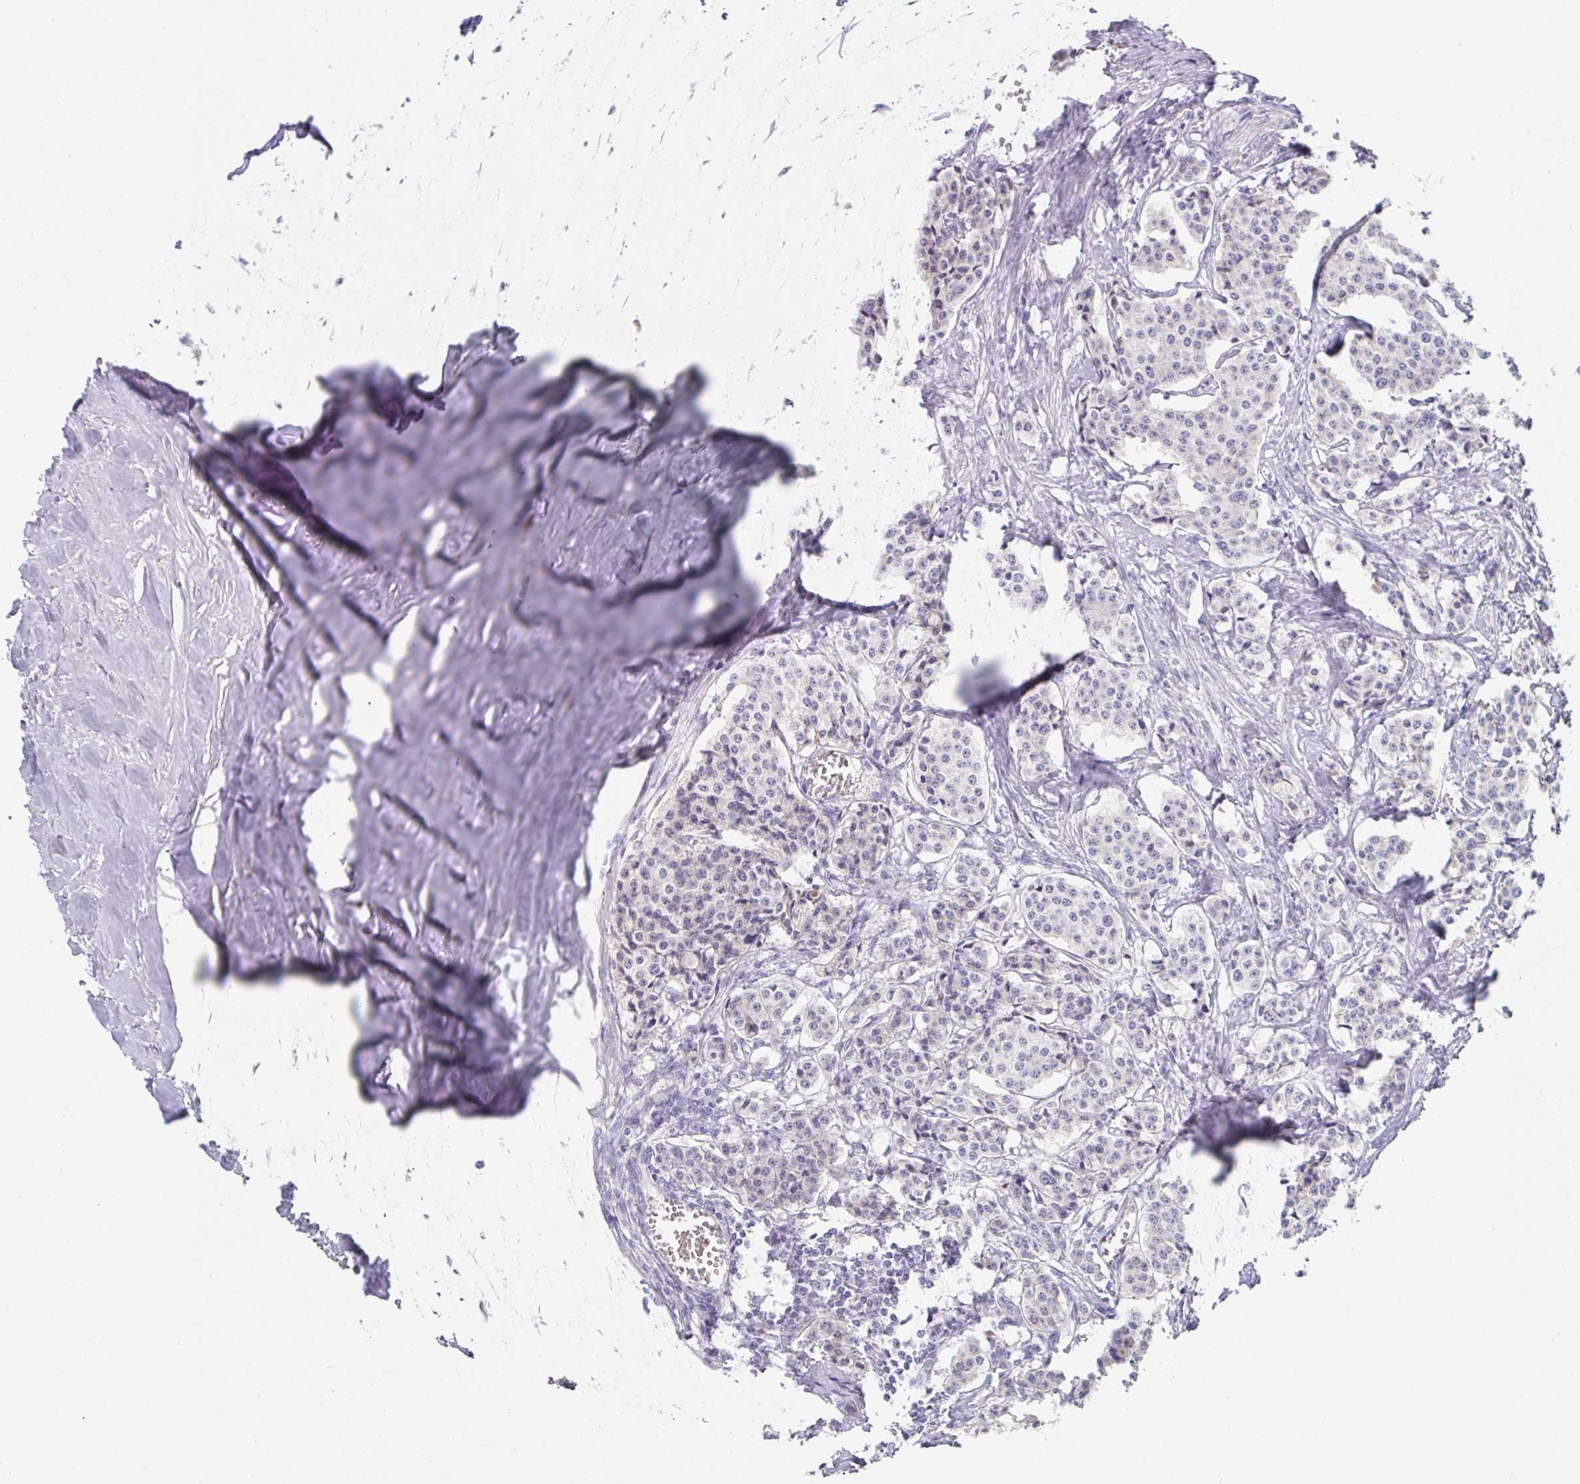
{"staining": {"intensity": "negative", "quantity": "none", "location": "none"}, "tissue": "carcinoid", "cell_type": "Tumor cells", "image_type": "cancer", "snomed": [{"axis": "morphology", "description": "Carcinoid, malignant, NOS"}, {"axis": "topography", "description": "Small intestine"}], "caption": "Carcinoid was stained to show a protein in brown. There is no significant staining in tumor cells.", "gene": "ANO5", "patient": {"sex": "female", "age": 64}}